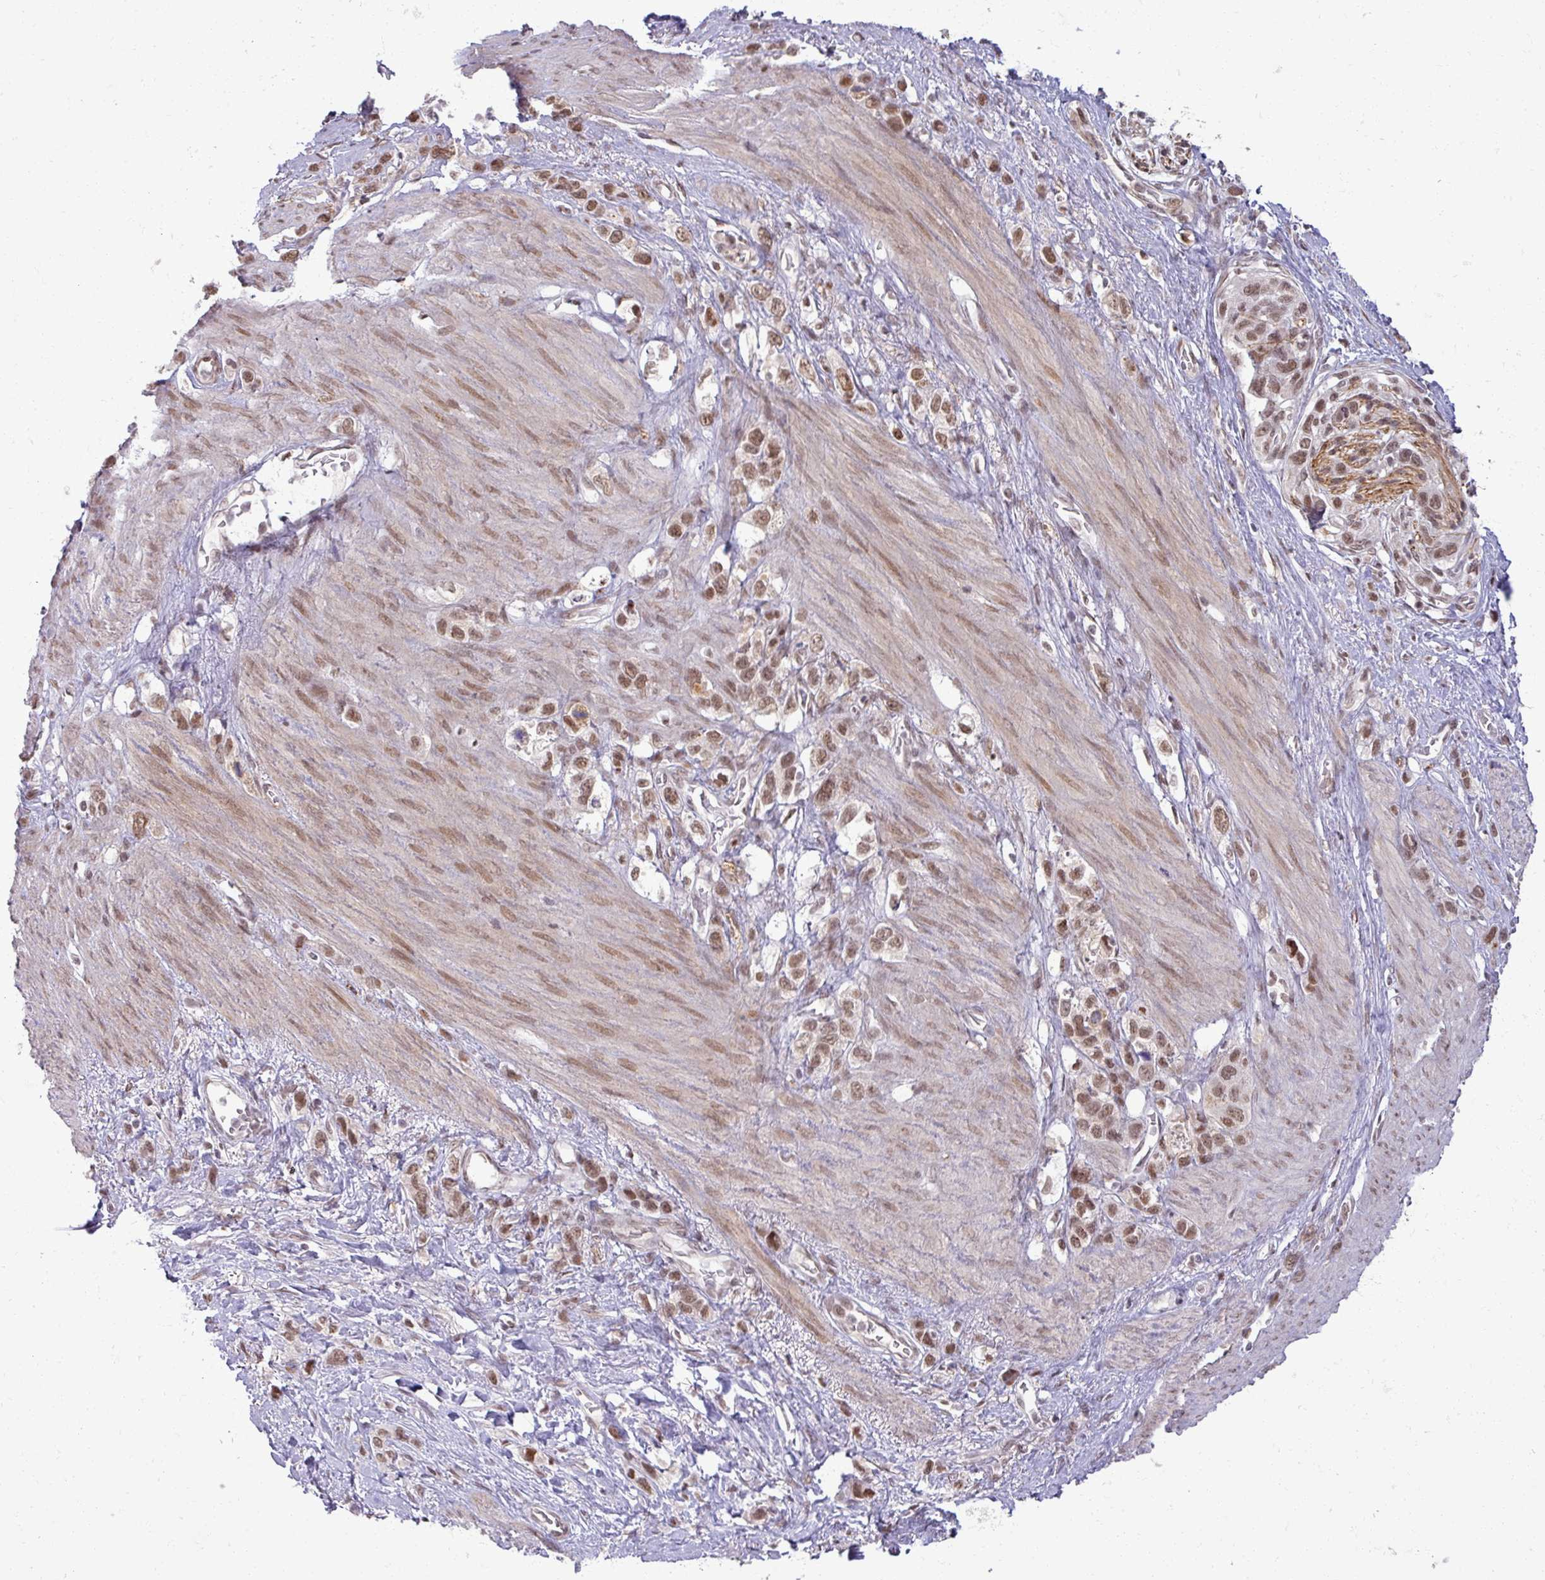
{"staining": {"intensity": "moderate", "quantity": ">75%", "location": "nuclear"}, "tissue": "stomach cancer", "cell_type": "Tumor cells", "image_type": "cancer", "snomed": [{"axis": "morphology", "description": "Adenocarcinoma, NOS"}, {"axis": "topography", "description": "Stomach"}], "caption": "Immunohistochemistry (IHC) photomicrograph of stomach adenocarcinoma stained for a protein (brown), which reveals medium levels of moderate nuclear positivity in about >75% of tumor cells.", "gene": "PTPN20", "patient": {"sex": "female", "age": 65}}